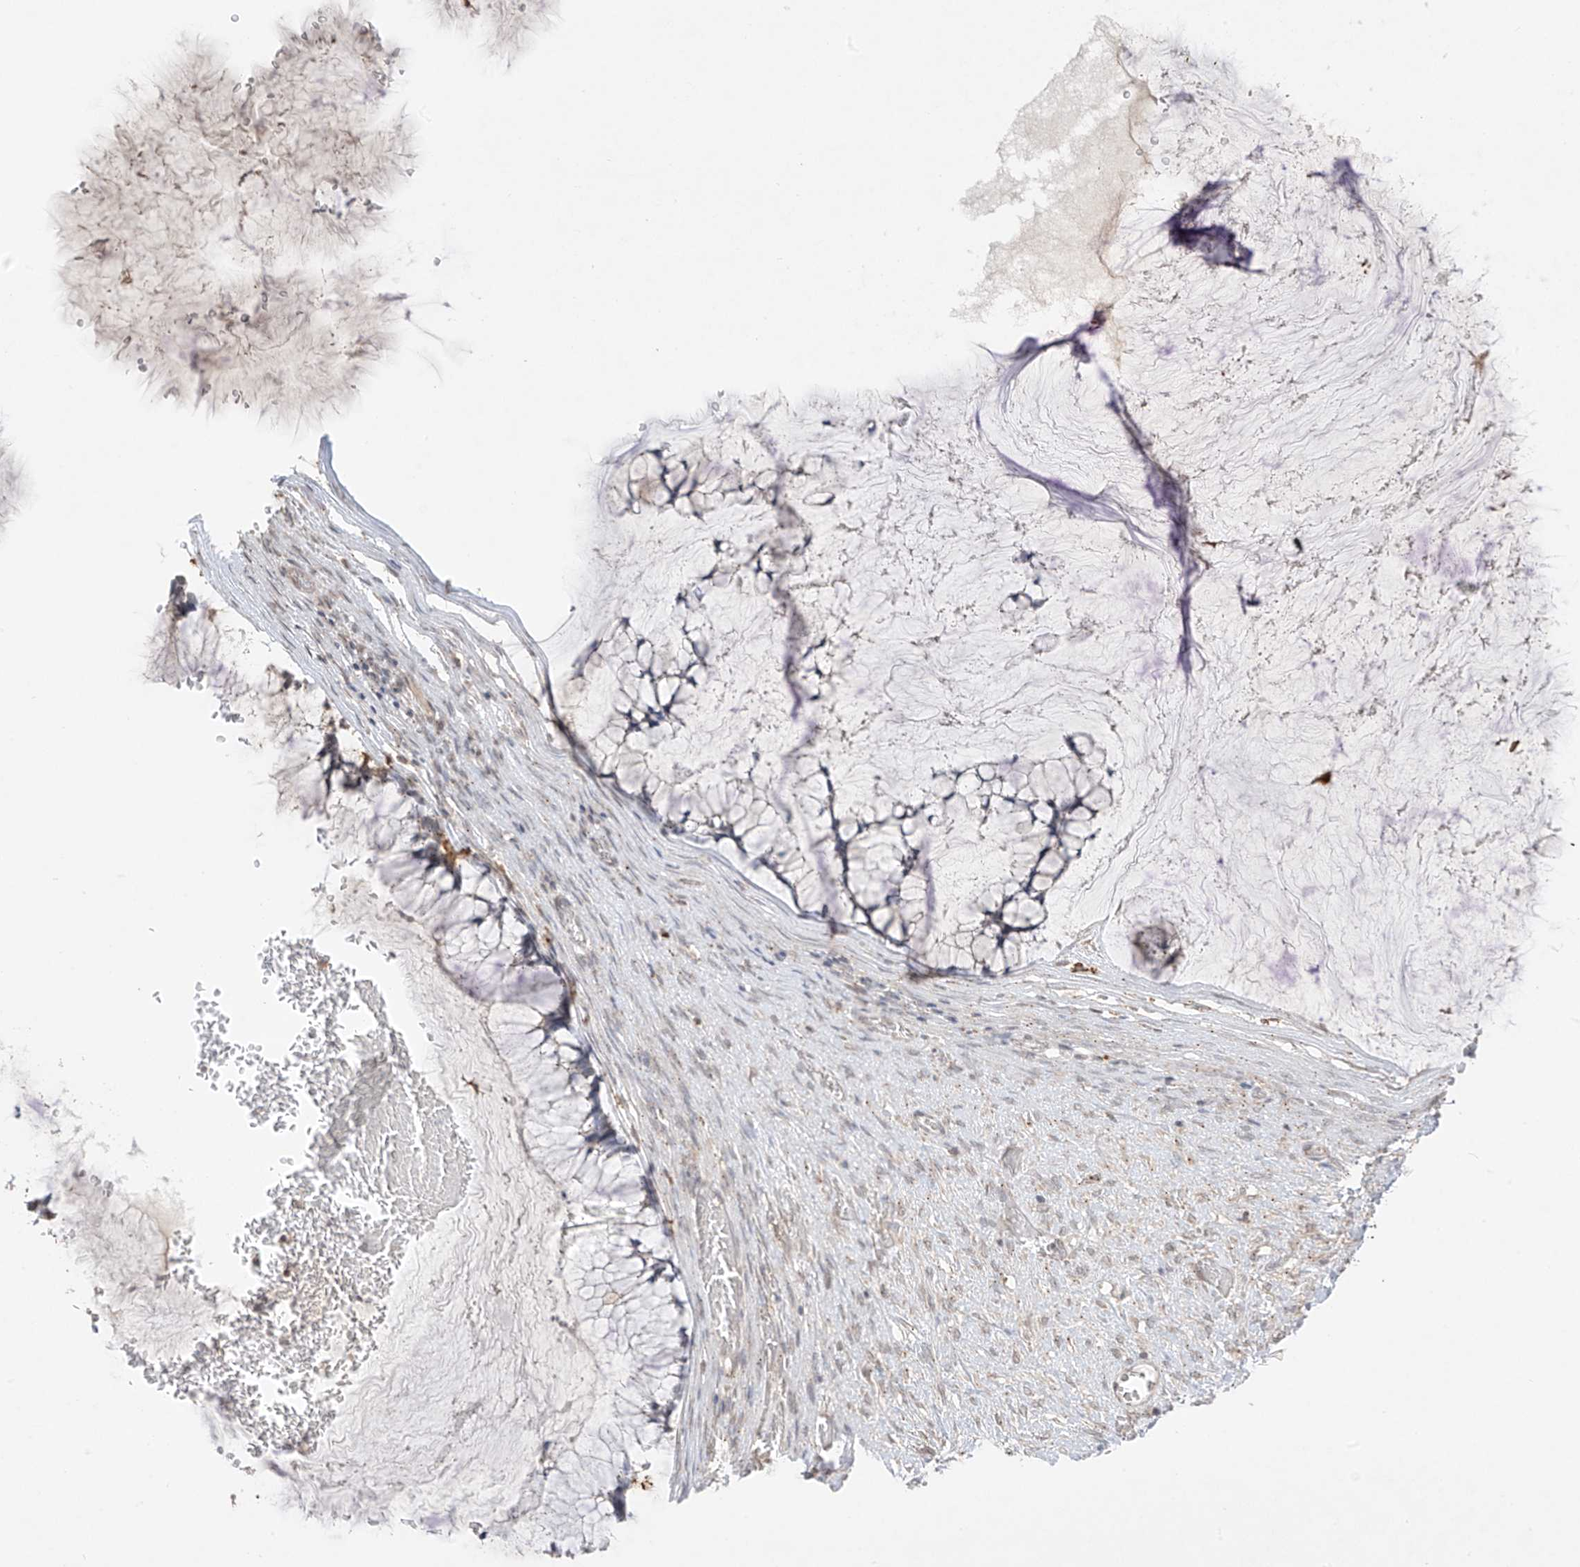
{"staining": {"intensity": "moderate", "quantity": "25%-75%", "location": "cytoplasmic/membranous"}, "tissue": "ovarian cancer", "cell_type": "Tumor cells", "image_type": "cancer", "snomed": [{"axis": "morphology", "description": "Cystadenocarcinoma, mucinous, NOS"}, {"axis": "topography", "description": "Ovary"}], "caption": "Immunohistochemistry (IHC) histopathology image of neoplastic tissue: ovarian cancer (mucinous cystadenocarcinoma) stained using immunohistochemistry (IHC) reveals medium levels of moderate protein expression localized specifically in the cytoplasmic/membranous of tumor cells, appearing as a cytoplasmic/membranous brown color.", "gene": "N4BP3", "patient": {"sex": "female", "age": 42}}